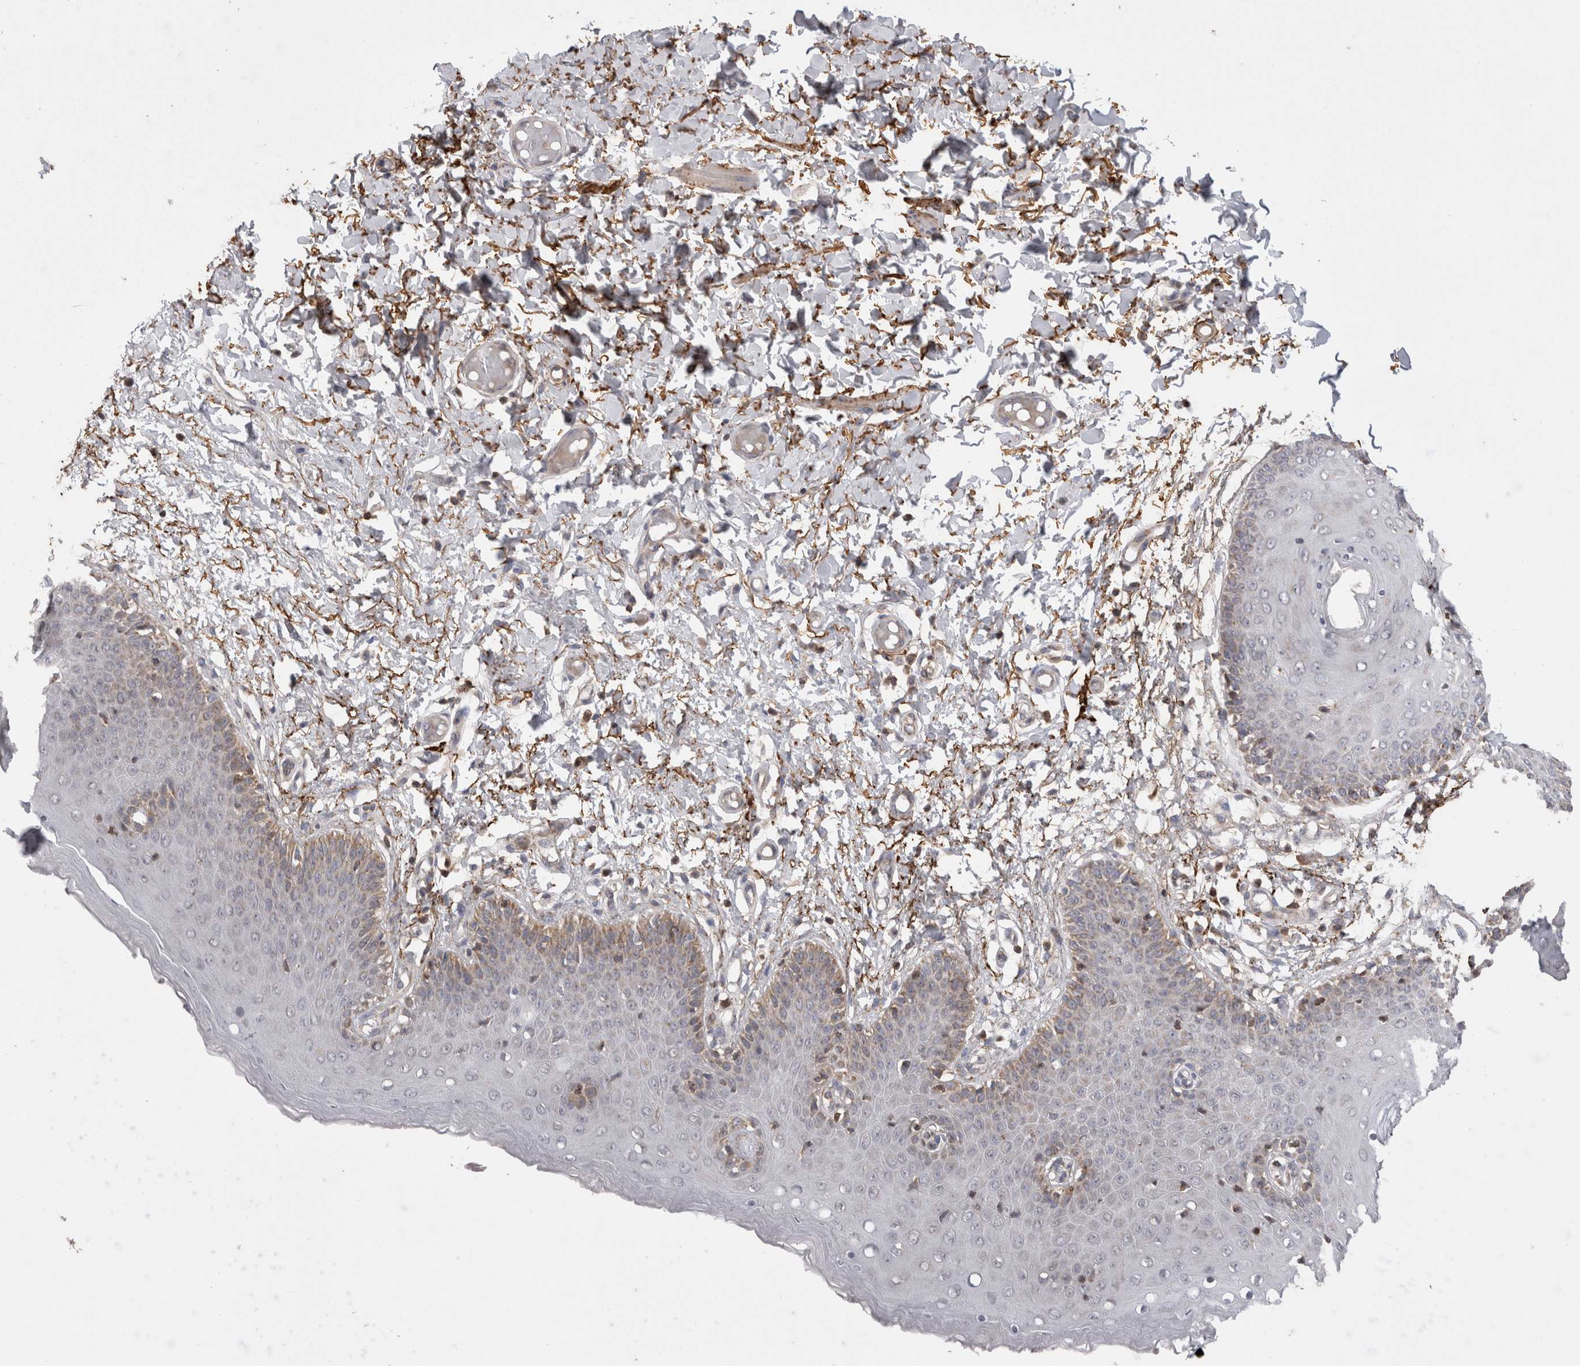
{"staining": {"intensity": "weak", "quantity": "<25%", "location": "cytoplasmic/membranous"}, "tissue": "skin", "cell_type": "Epidermal cells", "image_type": "normal", "snomed": [{"axis": "morphology", "description": "Normal tissue, NOS"}, {"axis": "topography", "description": "Vulva"}], "caption": "A high-resolution image shows immunohistochemistry (IHC) staining of benign skin, which exhibits no significant staining in epidermal cells. (Stains: DAB IHC with hematoxylin counter stain, Microscopy: brightfield microscopy at high magnification).", "gene": "DARS2", "patient": {"sex": "female", "age": 66}}